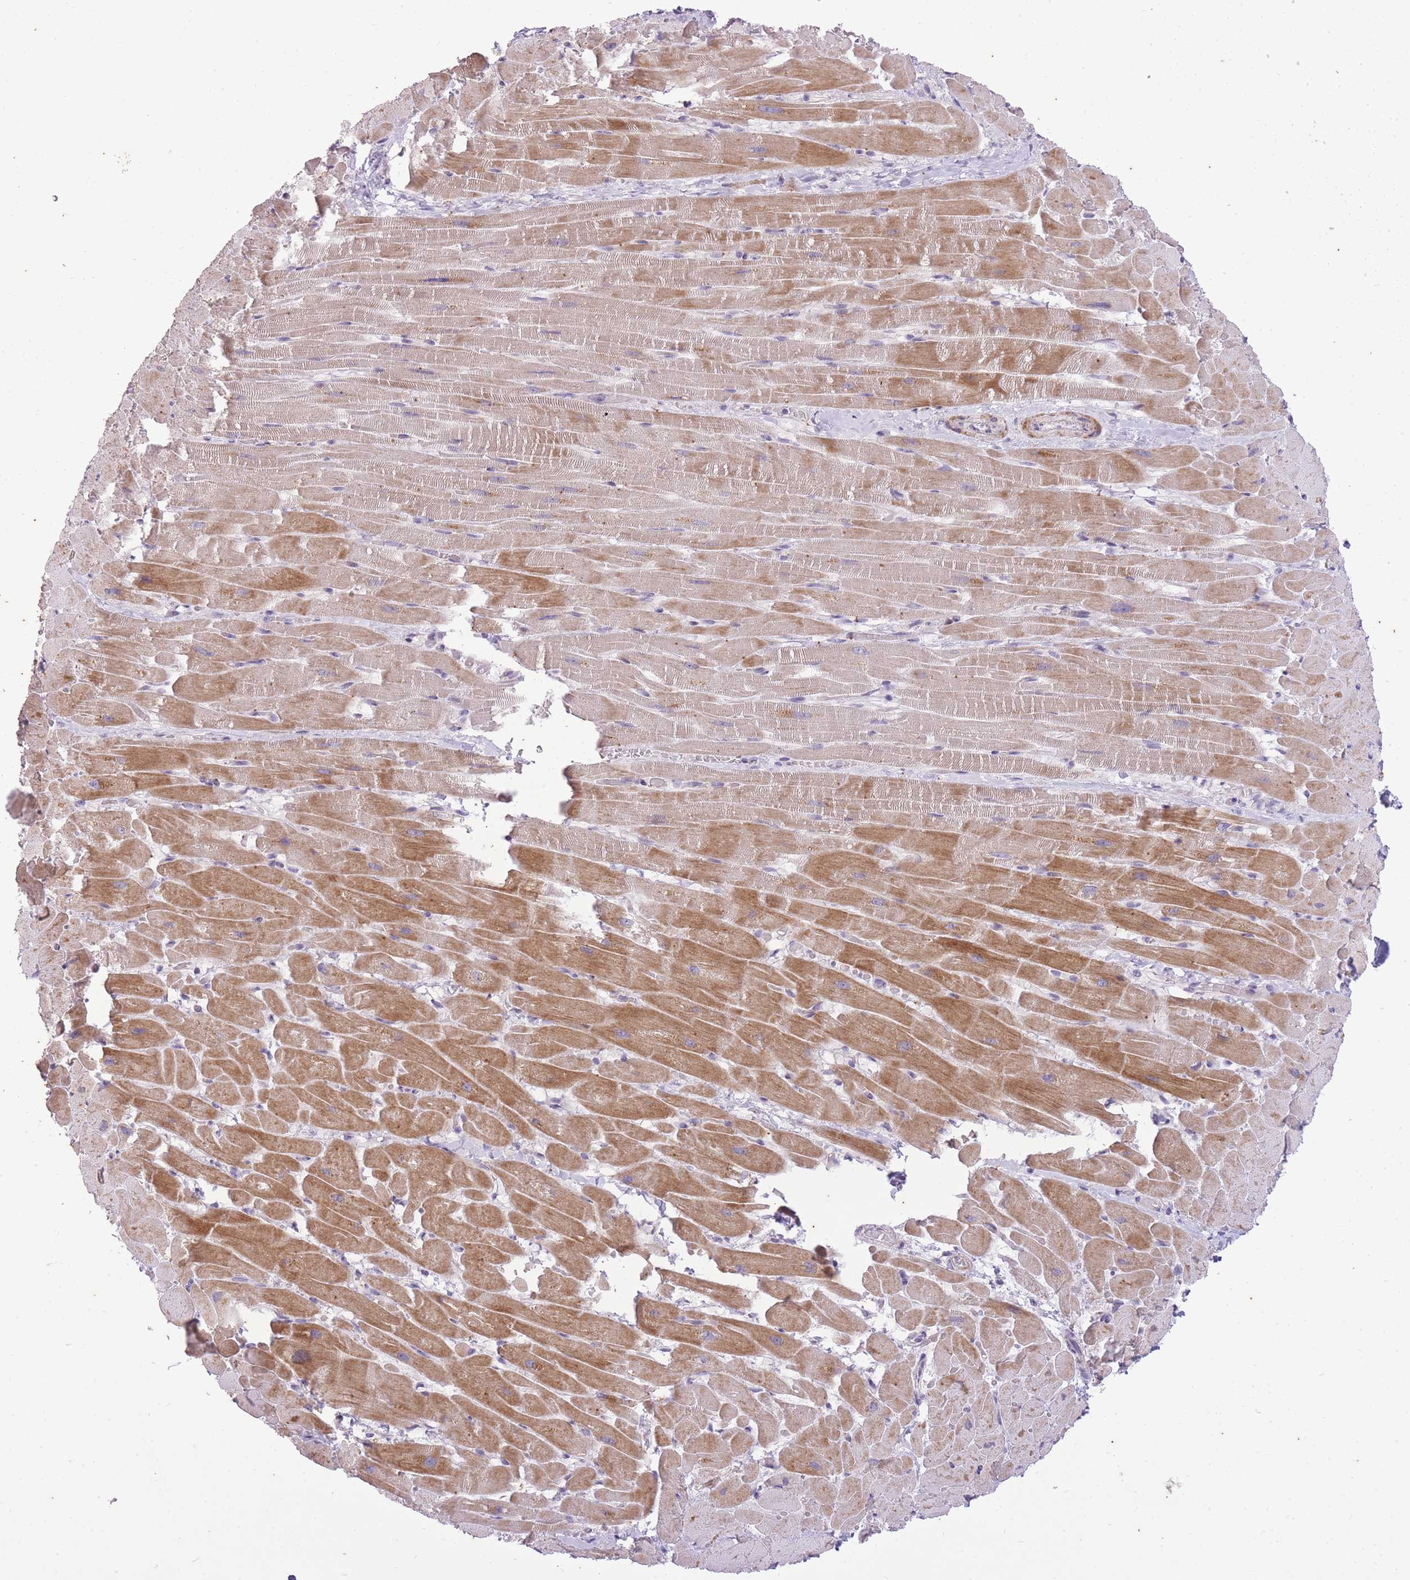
{"staining": {"intensity": "moderate", "quantity": "25%-75%", "location": "cytoplasmic/membranous"}, "tissue": "heart muscle", "cell_type": "Cardiomyocytes", "image_type": "normal", "snomed": [{"axis": "morphology", "description": "Normal tissue, NOS"}, {"axis": "topography", "description": "Heart"}], "caption": "Protein expression by immunohistochemistry (IHC) shows moderate cytoplasmic/membranous expression in about 25%-75% of cardiomyocytes in normal heart muscle.", "gene": "CNTNAP3B", "patient": {"sex": "male", "age": 37}}